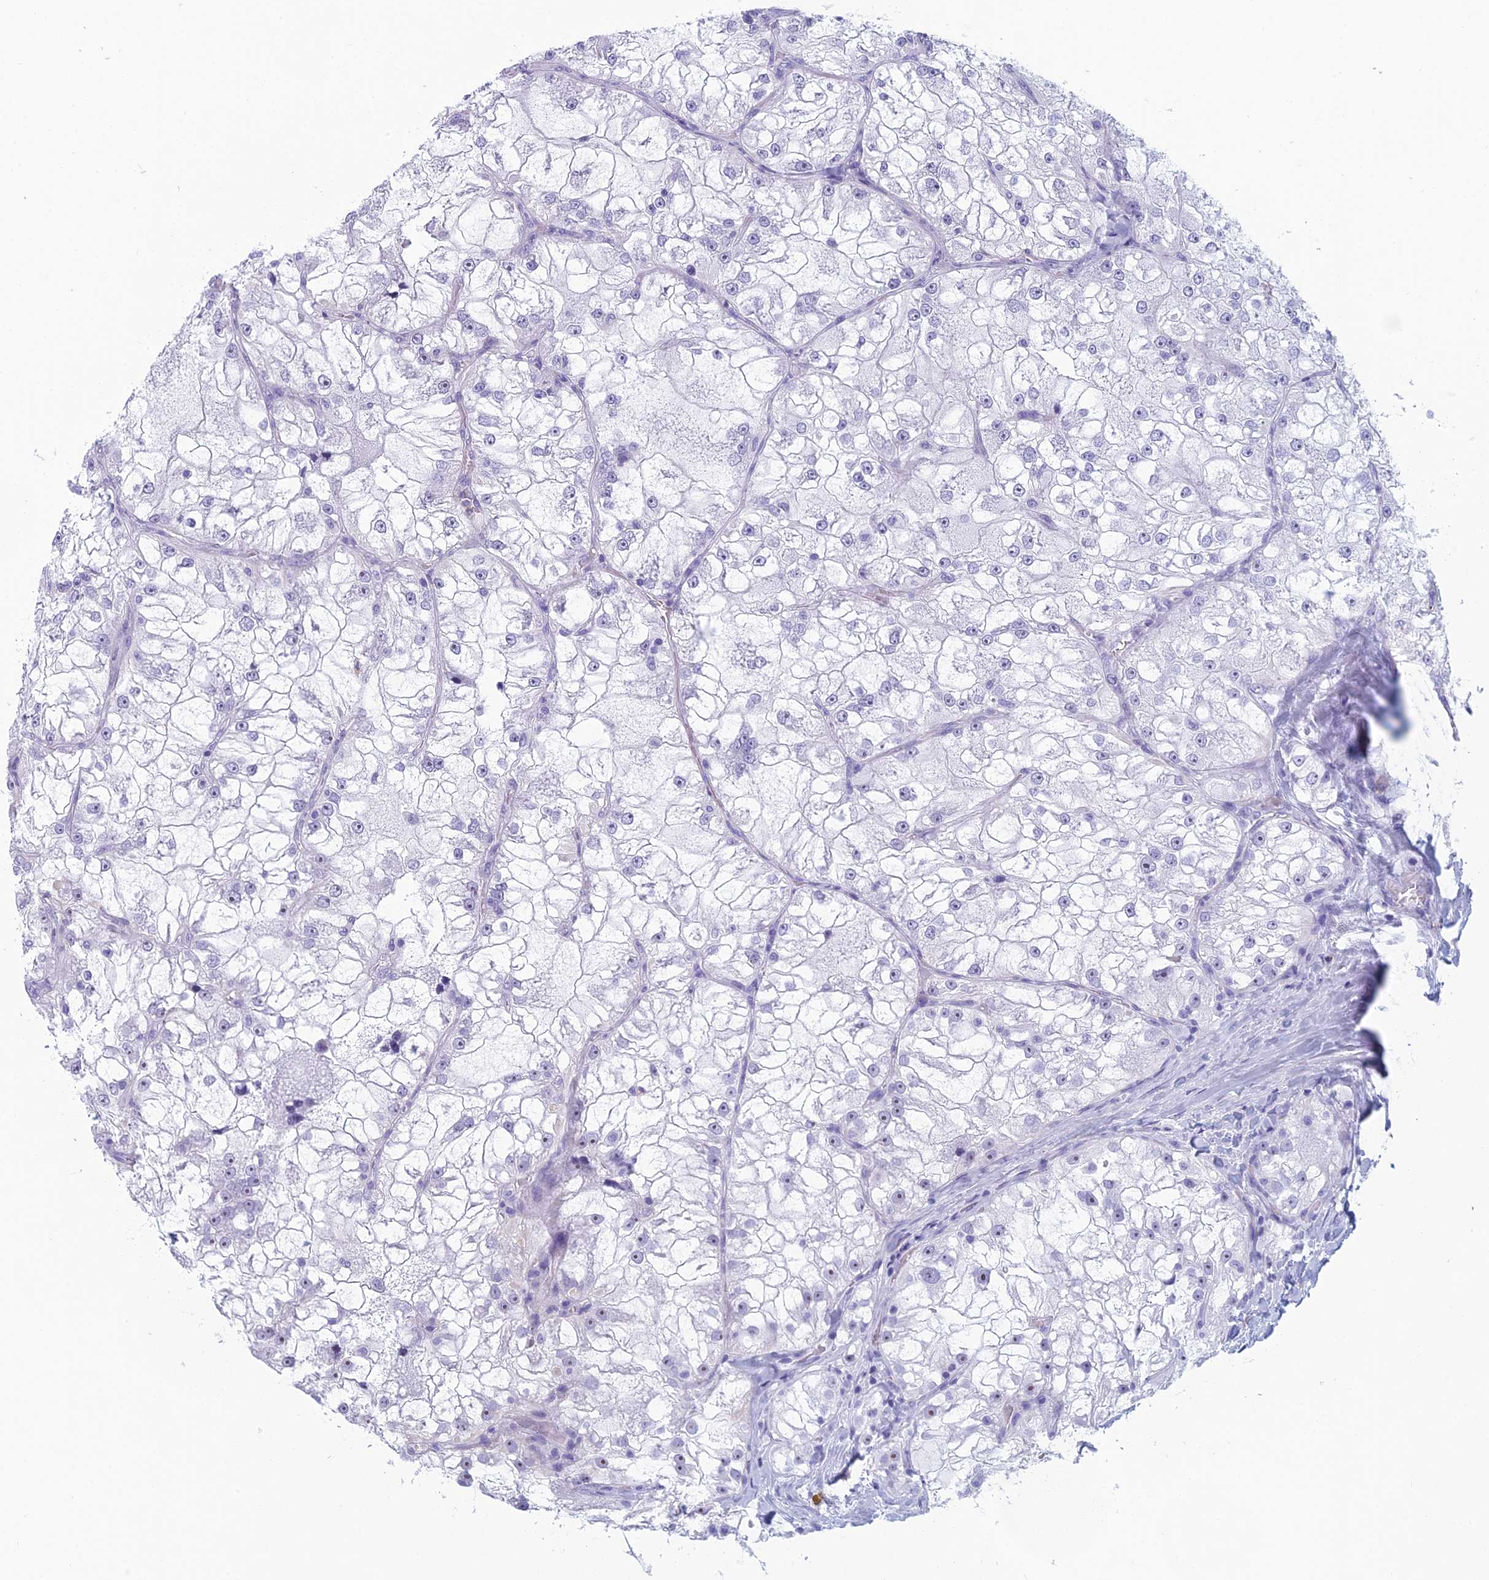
{"staining": {"intensity": "strong", "quantity": "<25%", "location": "nuclear"}, "tissue": "renal cancer", "cell_type": "Tumor cells", "image_type": "cancer", "snomed": [{"axis": "morphology", "description": "Adenocarcinoma, NOS"}, {"axis": "topography", "description": "Kidney"}], "caption": "Immunohistochemistry of human renal cancer shows medium levels of strong nuclear positivity in about <25% of tumor cells. (Stains: DAB in brown, nuclei in blue, Microscopy: brightfield microscopy at high magnification).", "gene": "NOC2L", "patient": {"sex": "female", "age": 72}}